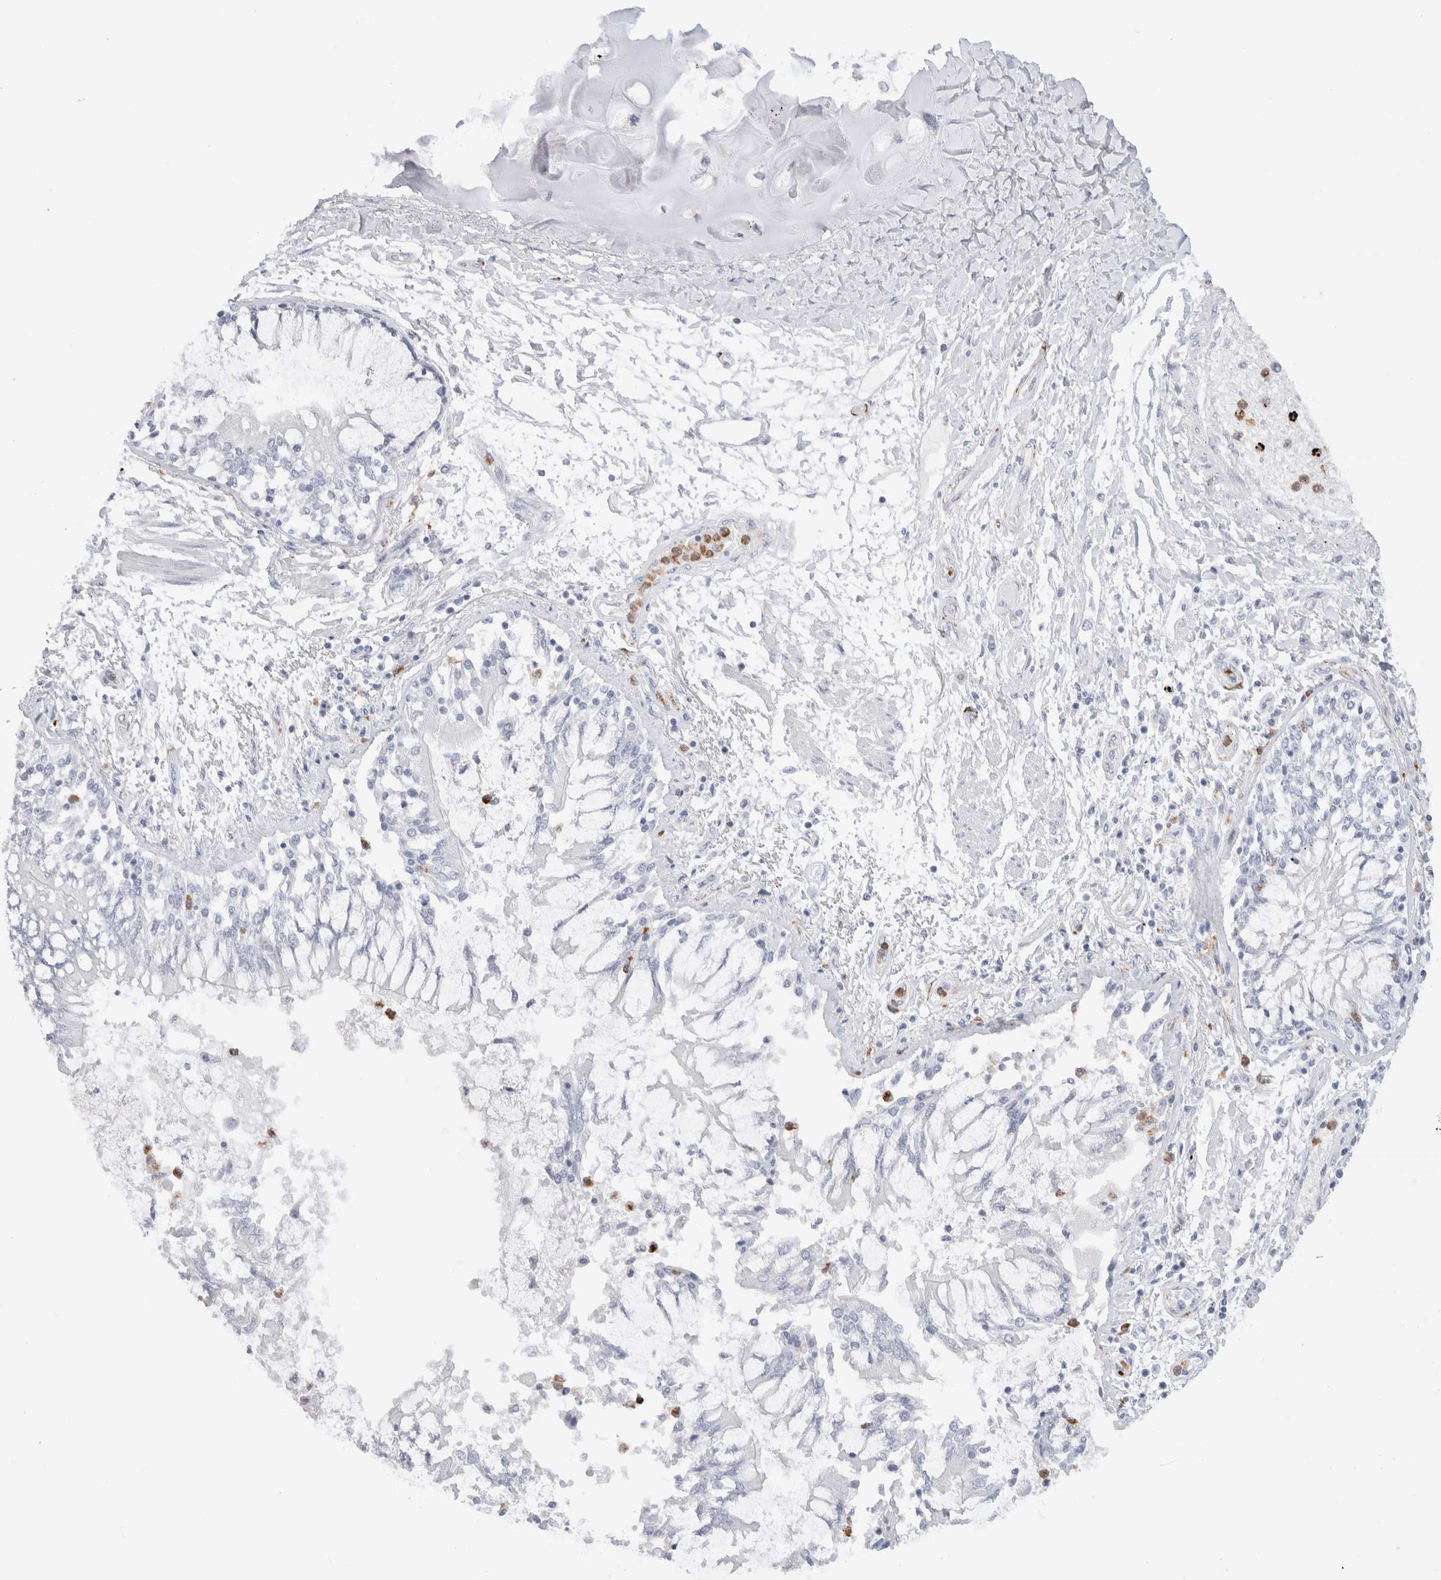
{"staining": {"intensity": "negative", "quantity": "none", "location": "none"}, "tissue": "lung cancer", "cell_type": "Tumor cells", "image_type": "cancer", "snomed": [{"axis": "morphology", "description": "Normal tissue, NOS"}, {"axis": "morphology", "description": "Squamous cell carcinoma, NOS"}, {"axis": "topography", "description": "Lymph node"}, {"axis": "topography", "description": "Cartilage tissue"}, {"axis": "topography", "description": "Bronchus"}, {"axis": "topography", "description": "Lung"}, {"axis": "topography", "description": "Peripheral nerve tissue"}], "caption": "There is no significant expression in tumor cells of lung cancer (squamous cell carcinoma). (Immunohistochemistry (ihc), brightfield microscopy, high magnification).", "gene": "SEPTIN4", "patient": {"sex": "female", "age": 49}}